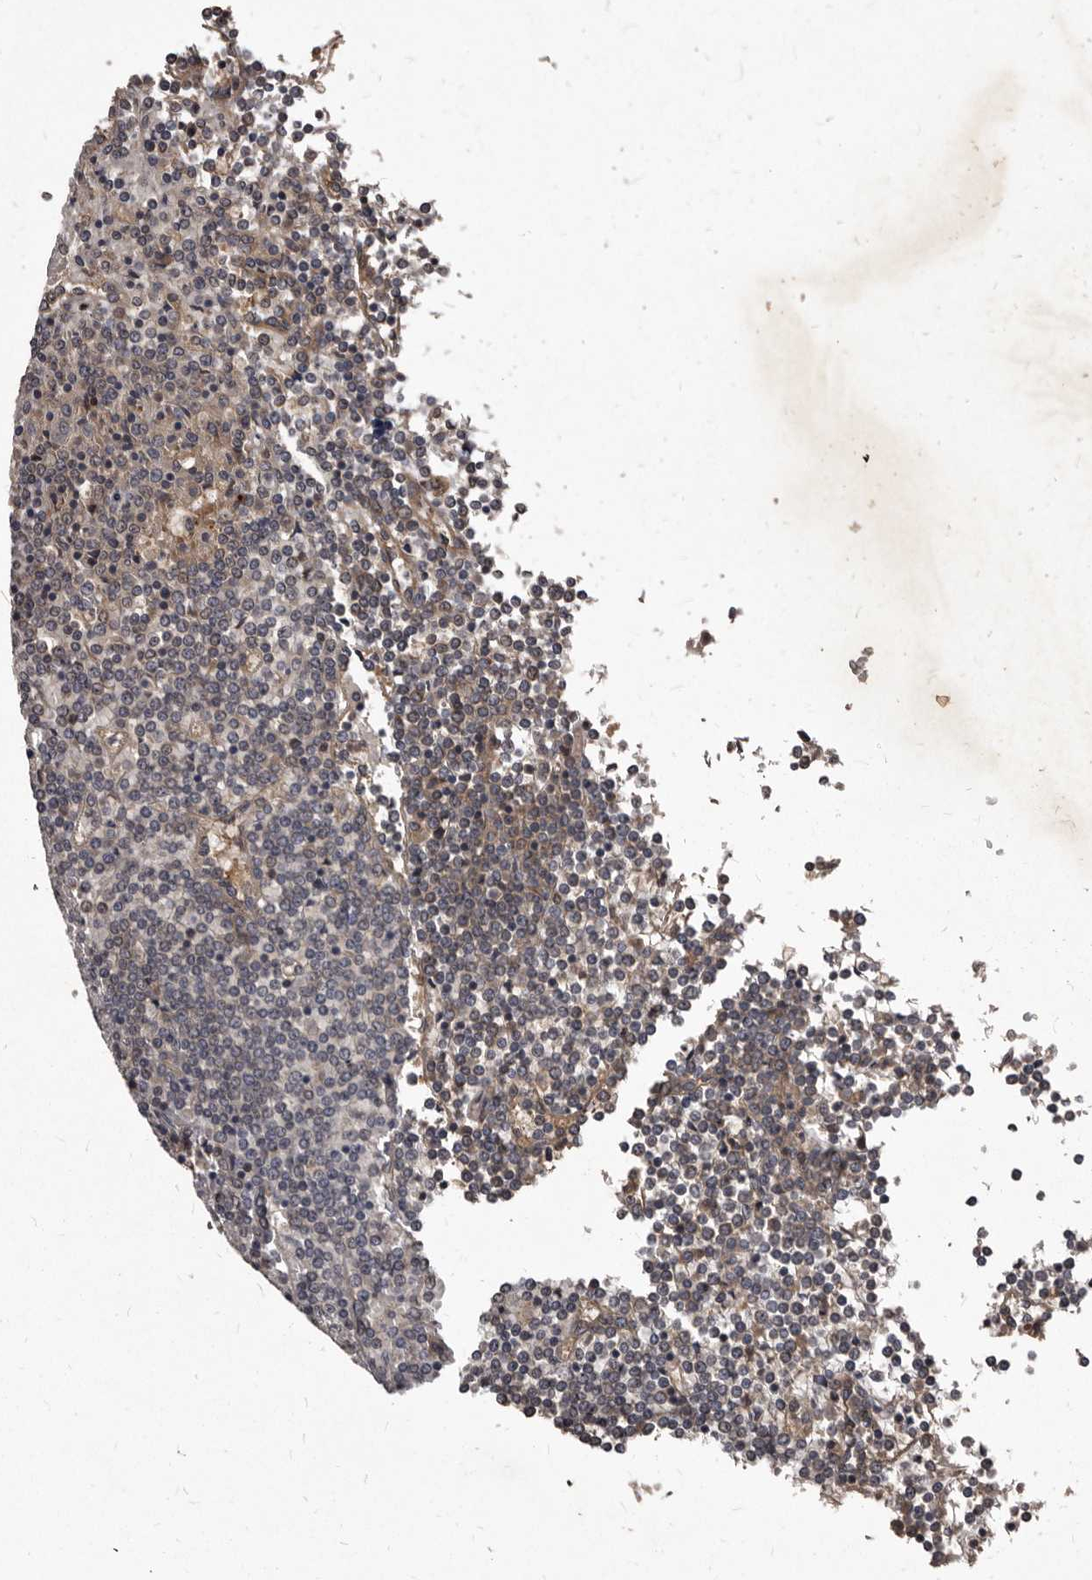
{"staining": {"intensity": "negative", "quantity": "none", "location": "none"}, "tissue": "lymphoma", "cell_type": "Tumor cells", "image_type": "cancer", "snomed": [{"axis": "morphology", "description": "Malignant lymphoma, non-Hodgkin's type, Low grade"}, {"axis": "topography", "description": "Spleen"}], "caption": "A histopathology image of low-grade malignant lymphoma, non-Hodgkin's type stained for a protein reveals no brown staining in tumor cells.", "gene": "PMVK", "patient": {"sex": "female", "age": 19}}